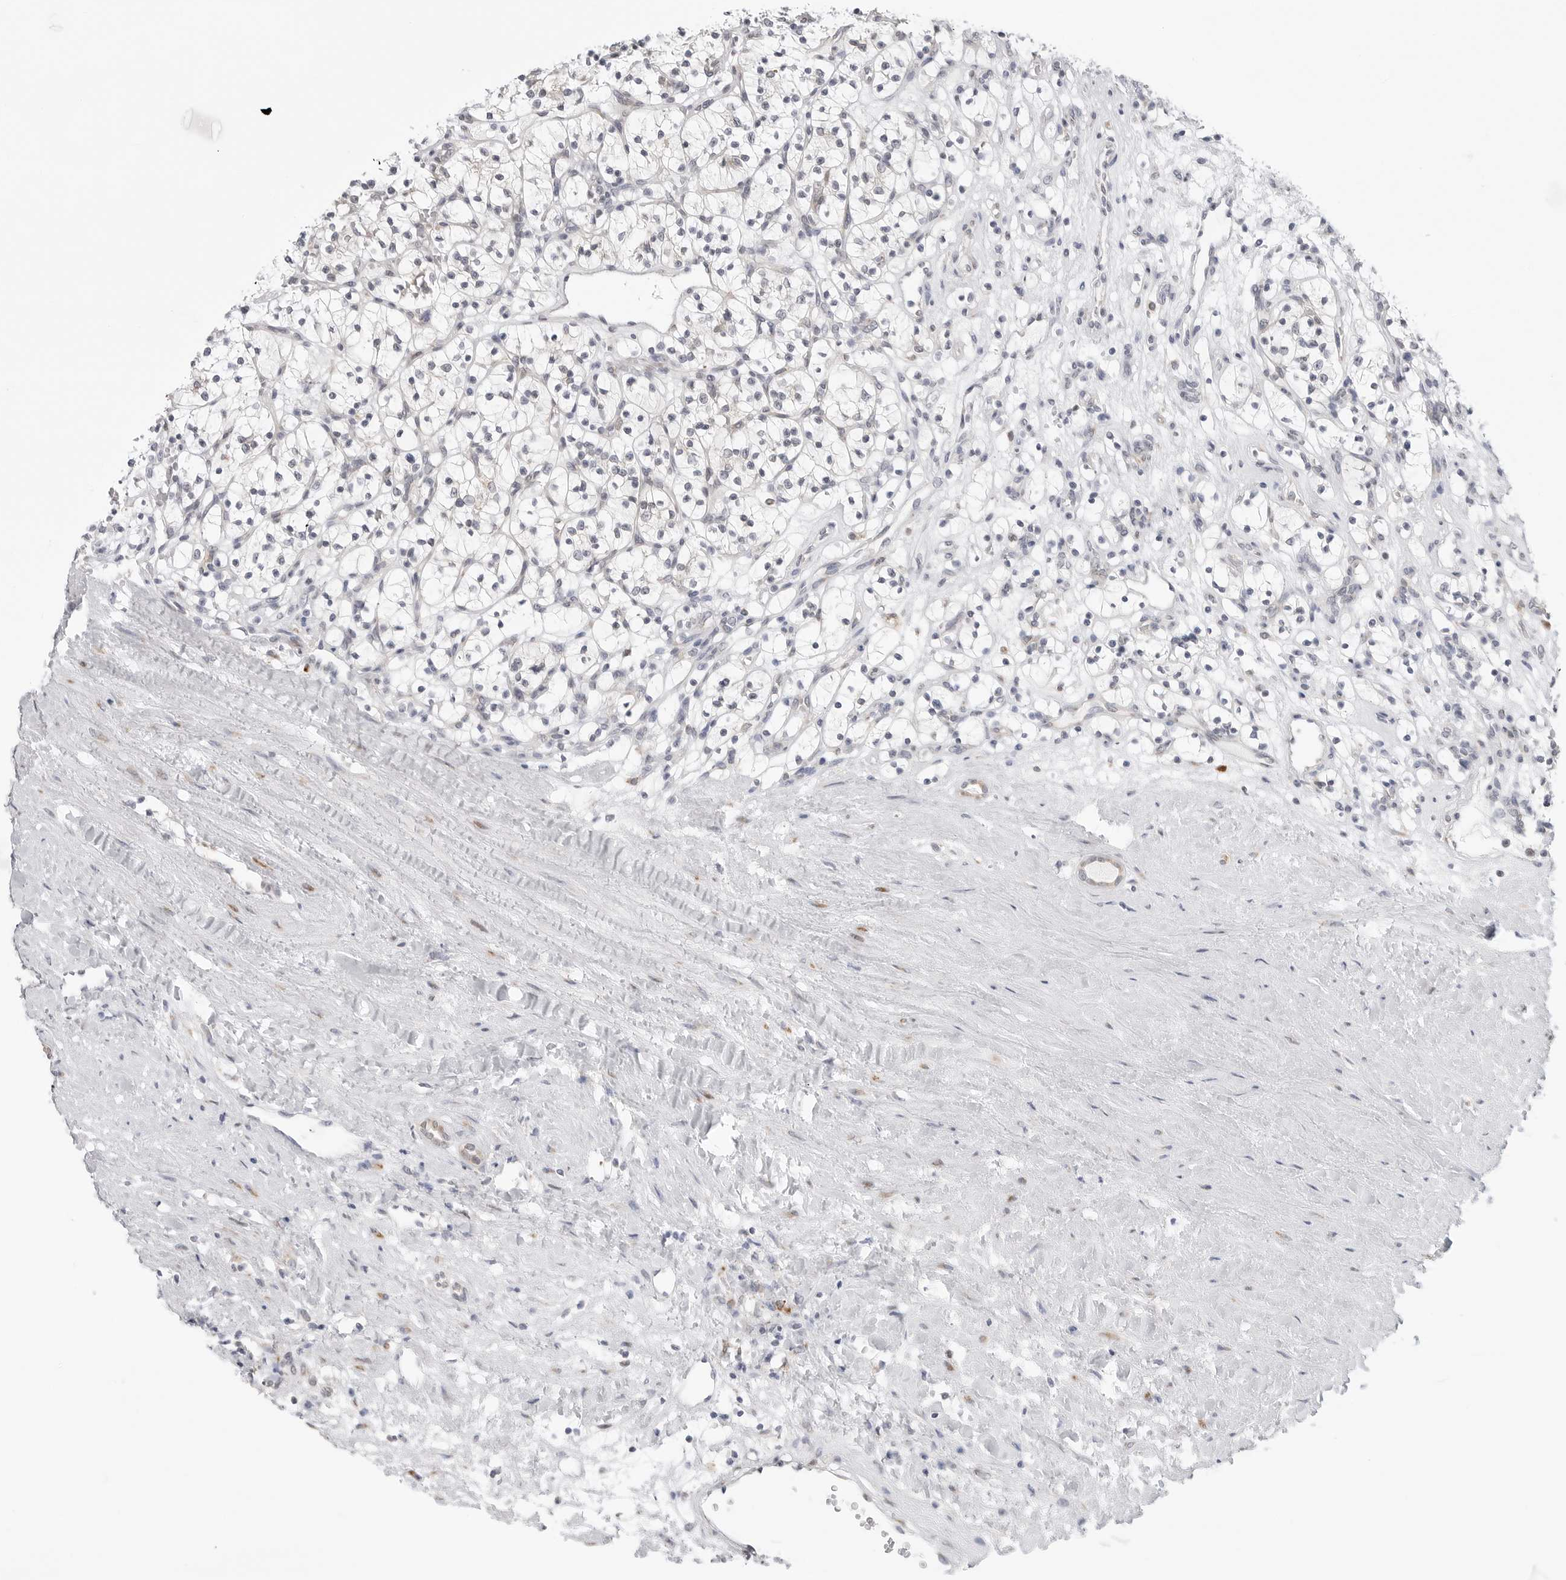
{"staining": {"intensity": "negative", "quantity": "none", "location": "none"}, "tissue": "renal cancer", "cell_type": "Tumor cells", "image_type": "cancer", "snomed": [{"axis": "morphology", "description": "Adenocarcinoma, NOS"}, {"axis": "topography", "description": "Kidney"}], "caption": "Protein analysis of renal adenocarcinoma displays no significant staining in tumor cells.", "gene": "RPN1", "patient": {"sex": "female", "age": 57}}